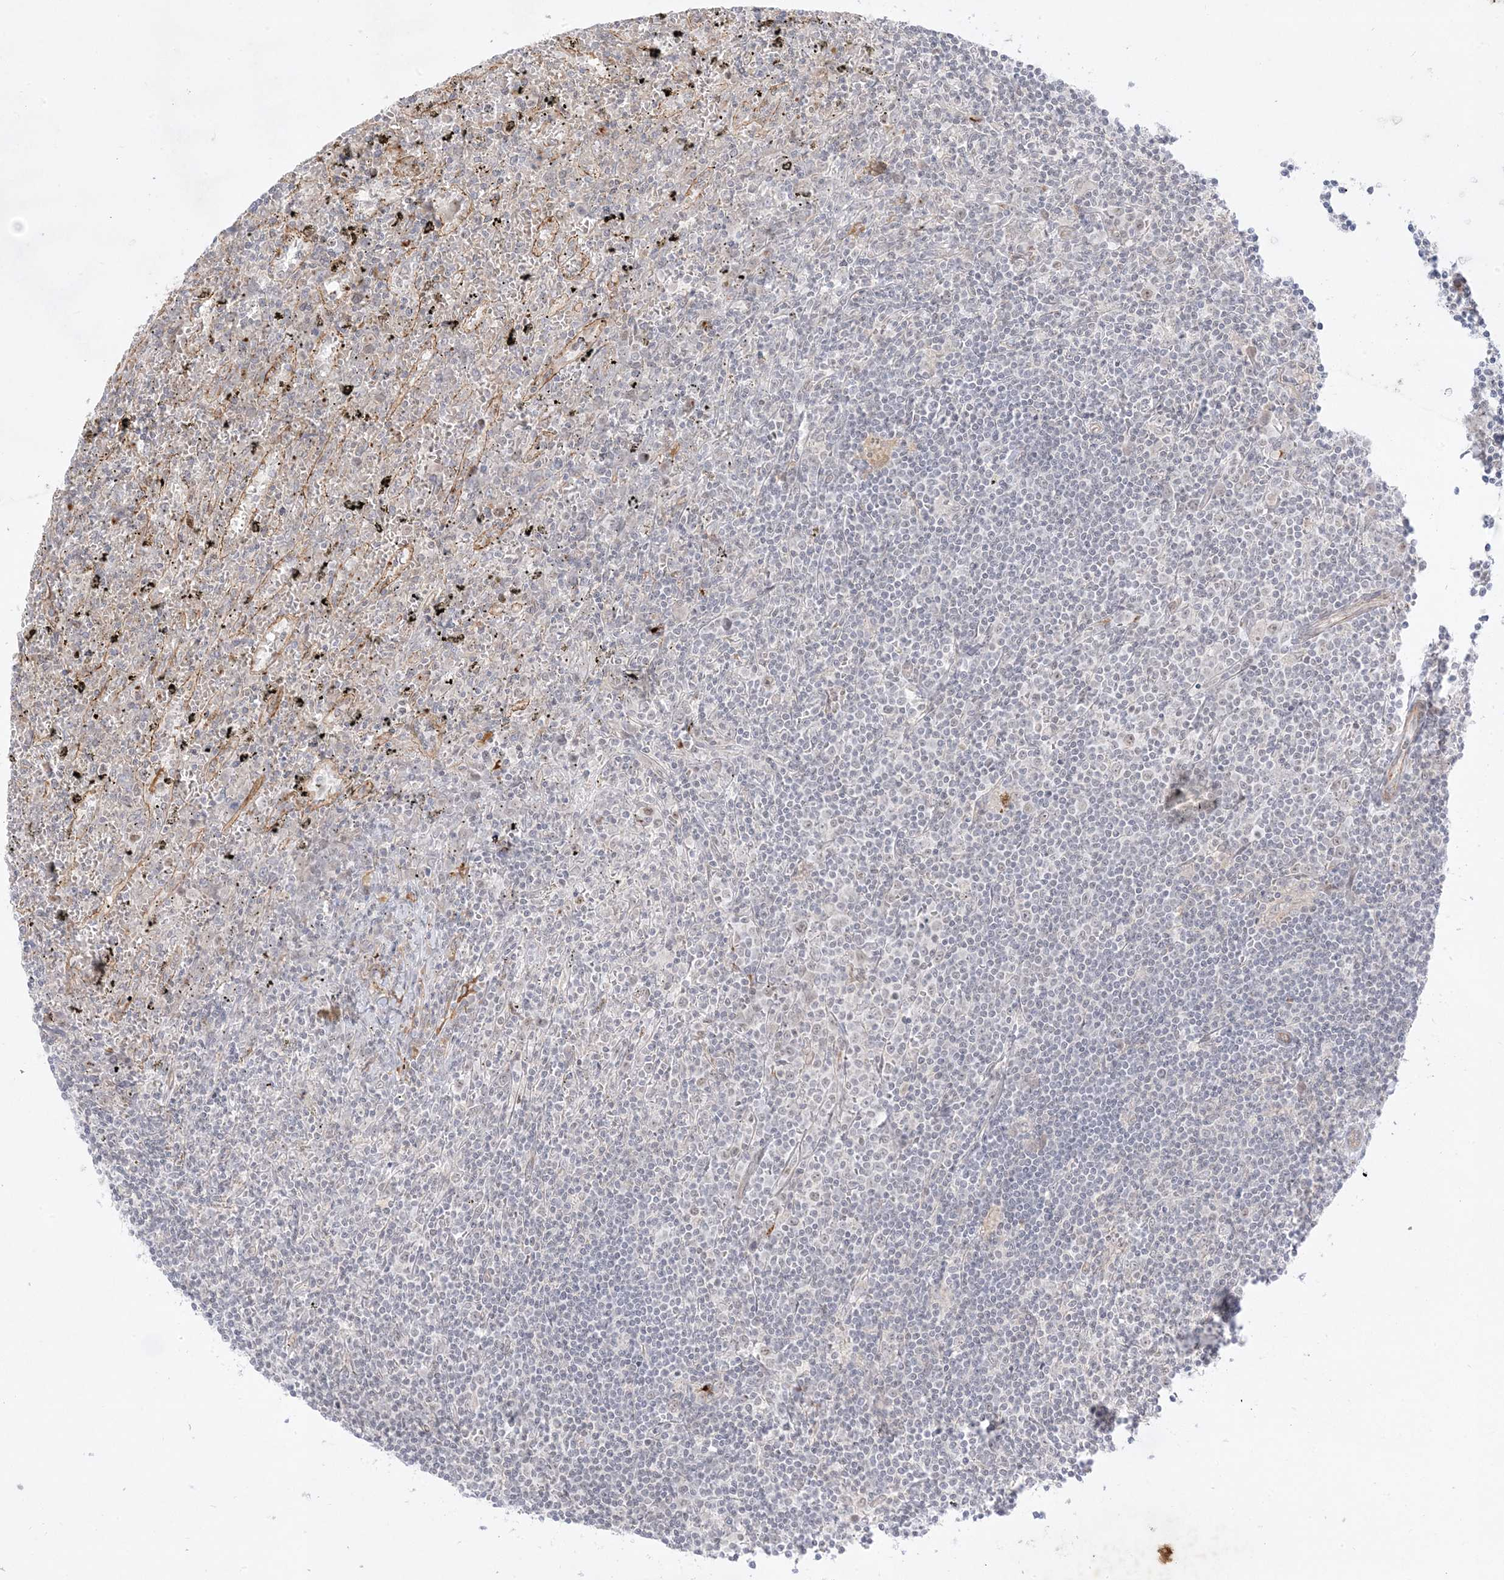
{"staining": {"intensity": "negative", "quantity": "none", "location": "none"}, "tissue": "lymphoma", "cell_type": "Tumor cells", "image_type": "cancer", "snomed": [{"axis": "morphology", "description": "Malignant lymphoma, non-Hodgkin's type, Low grade"}, {"axis": "topography", "description": "Spleen"}], "caption": "Immunohistochemistry (IHC) of human lymphoma reveals no positivity in tumor cells. (DAB (3,3'-diaminobenzidine) immunohistochemistry visualized using brightfield microscopy, high magnification).", "gene": "PTK6", "patient": {"sex": "male", "age": 76}}